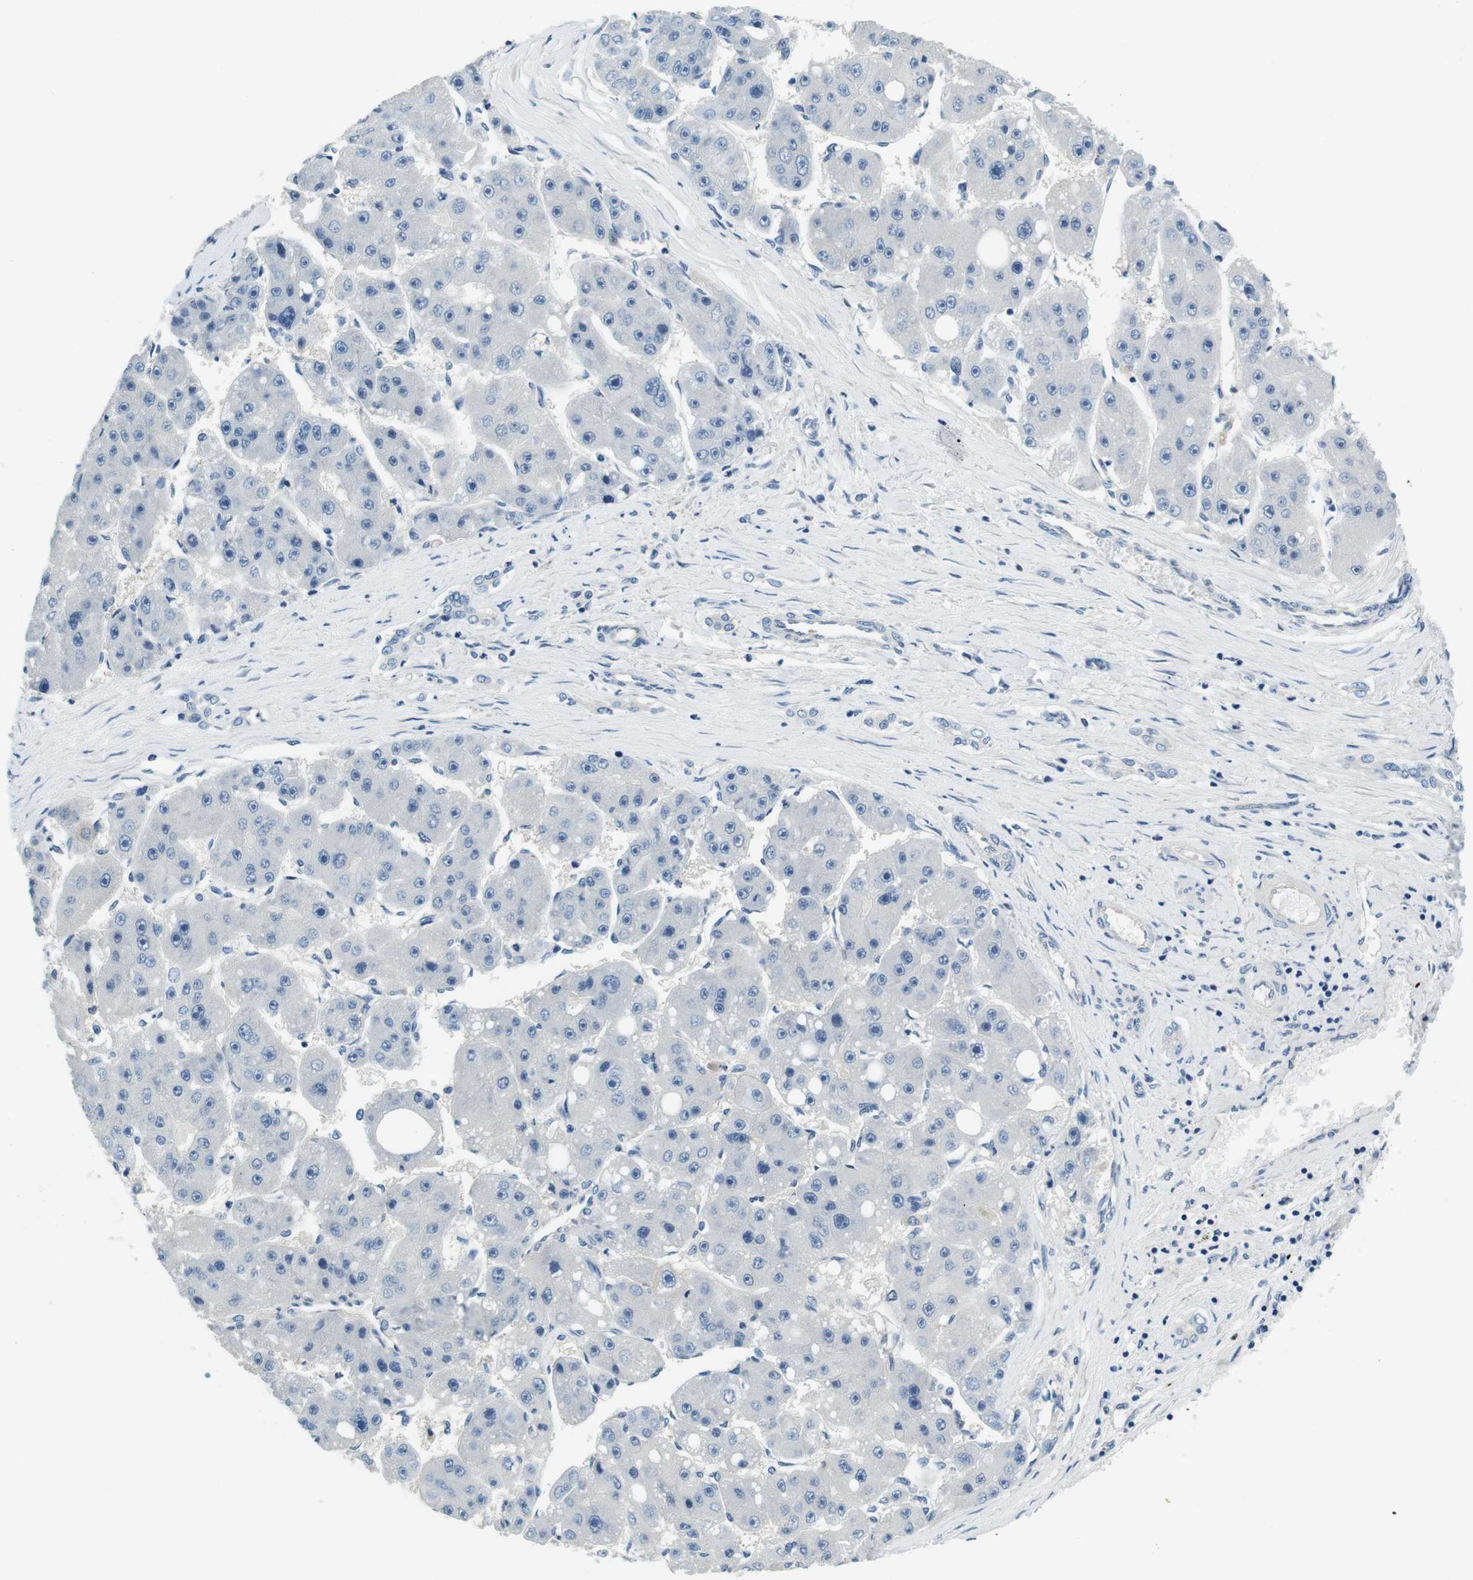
{"staining": {"intensity": "negative", "quantity": "none", "location": "none"}, "tissue": "liver cancer", "cell_type": "Tumor cells", "image_type": "cancer", "snomed": [{"axis": "morphology", "description": "Carcinoma, Hepatocellular, NOS"}, {"axis": "topography", "description": "Liver"}], "caption": "Protein analysis of liver cancer (hepatocellular carcinoma) exhibits no significant expression in tumor cells.", "gene": "KCNJ5", "patient": {"sex": "female", "age": 61}}